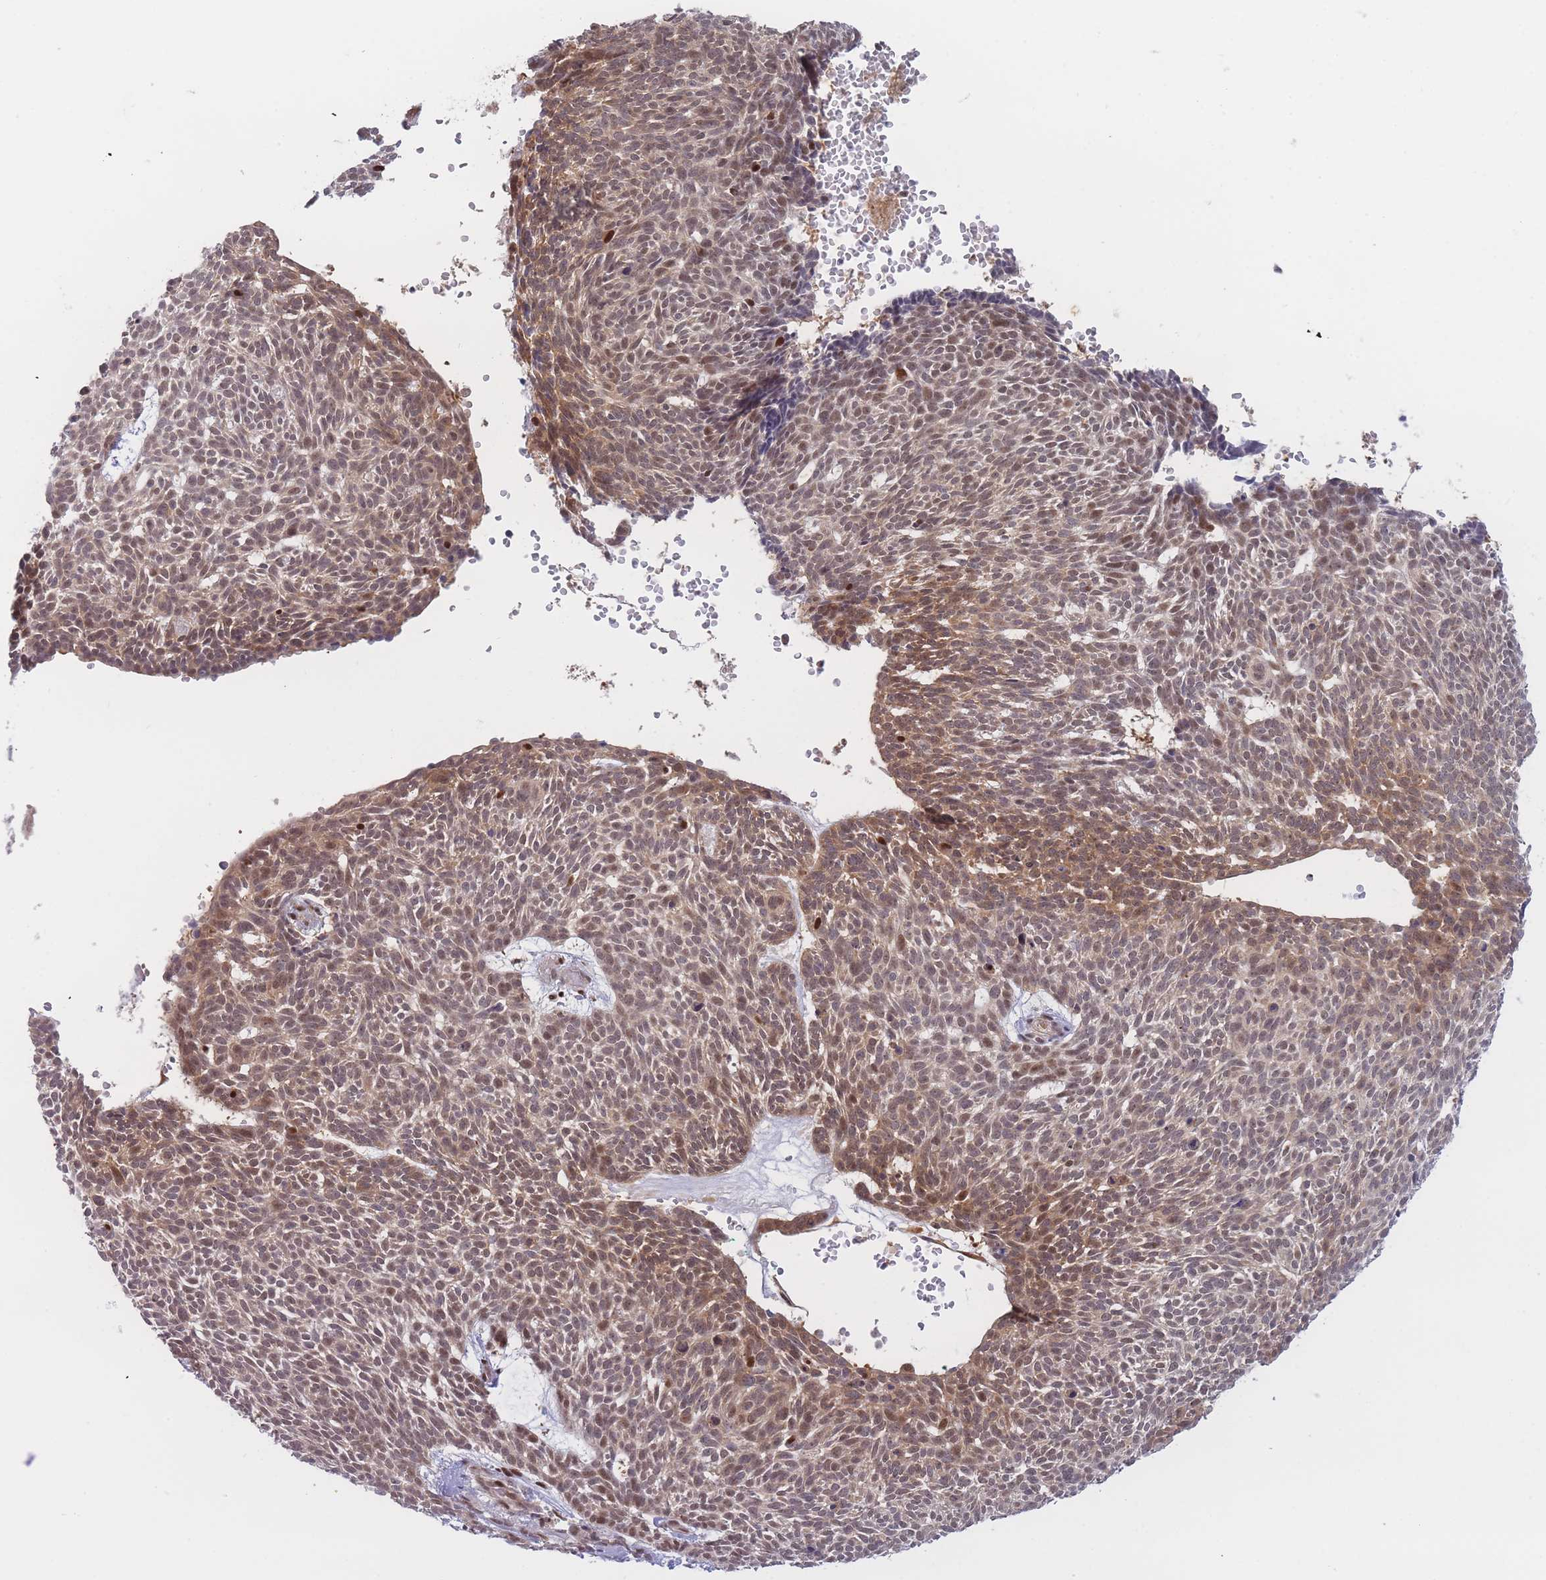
{"staining": {"intensity": "moderate", "quantity": ">75%", "location": "cytoplasmic/membranous,nuclear"}, "tissue": "skin cancer", "cell_type": "Tumor cells", "image_type": "cancer", "snomed": [{"axis": "morphology", "description": "Basal cell carcinoma"}, {"axis": "topography", "description": "Skin"}], "caption": "Skin basal cell carcinoma stained with a protein marker displays moderate staining in tumor cells.", "gene": "DEAF1", "patient": {"sex": "male", "age": 61}}